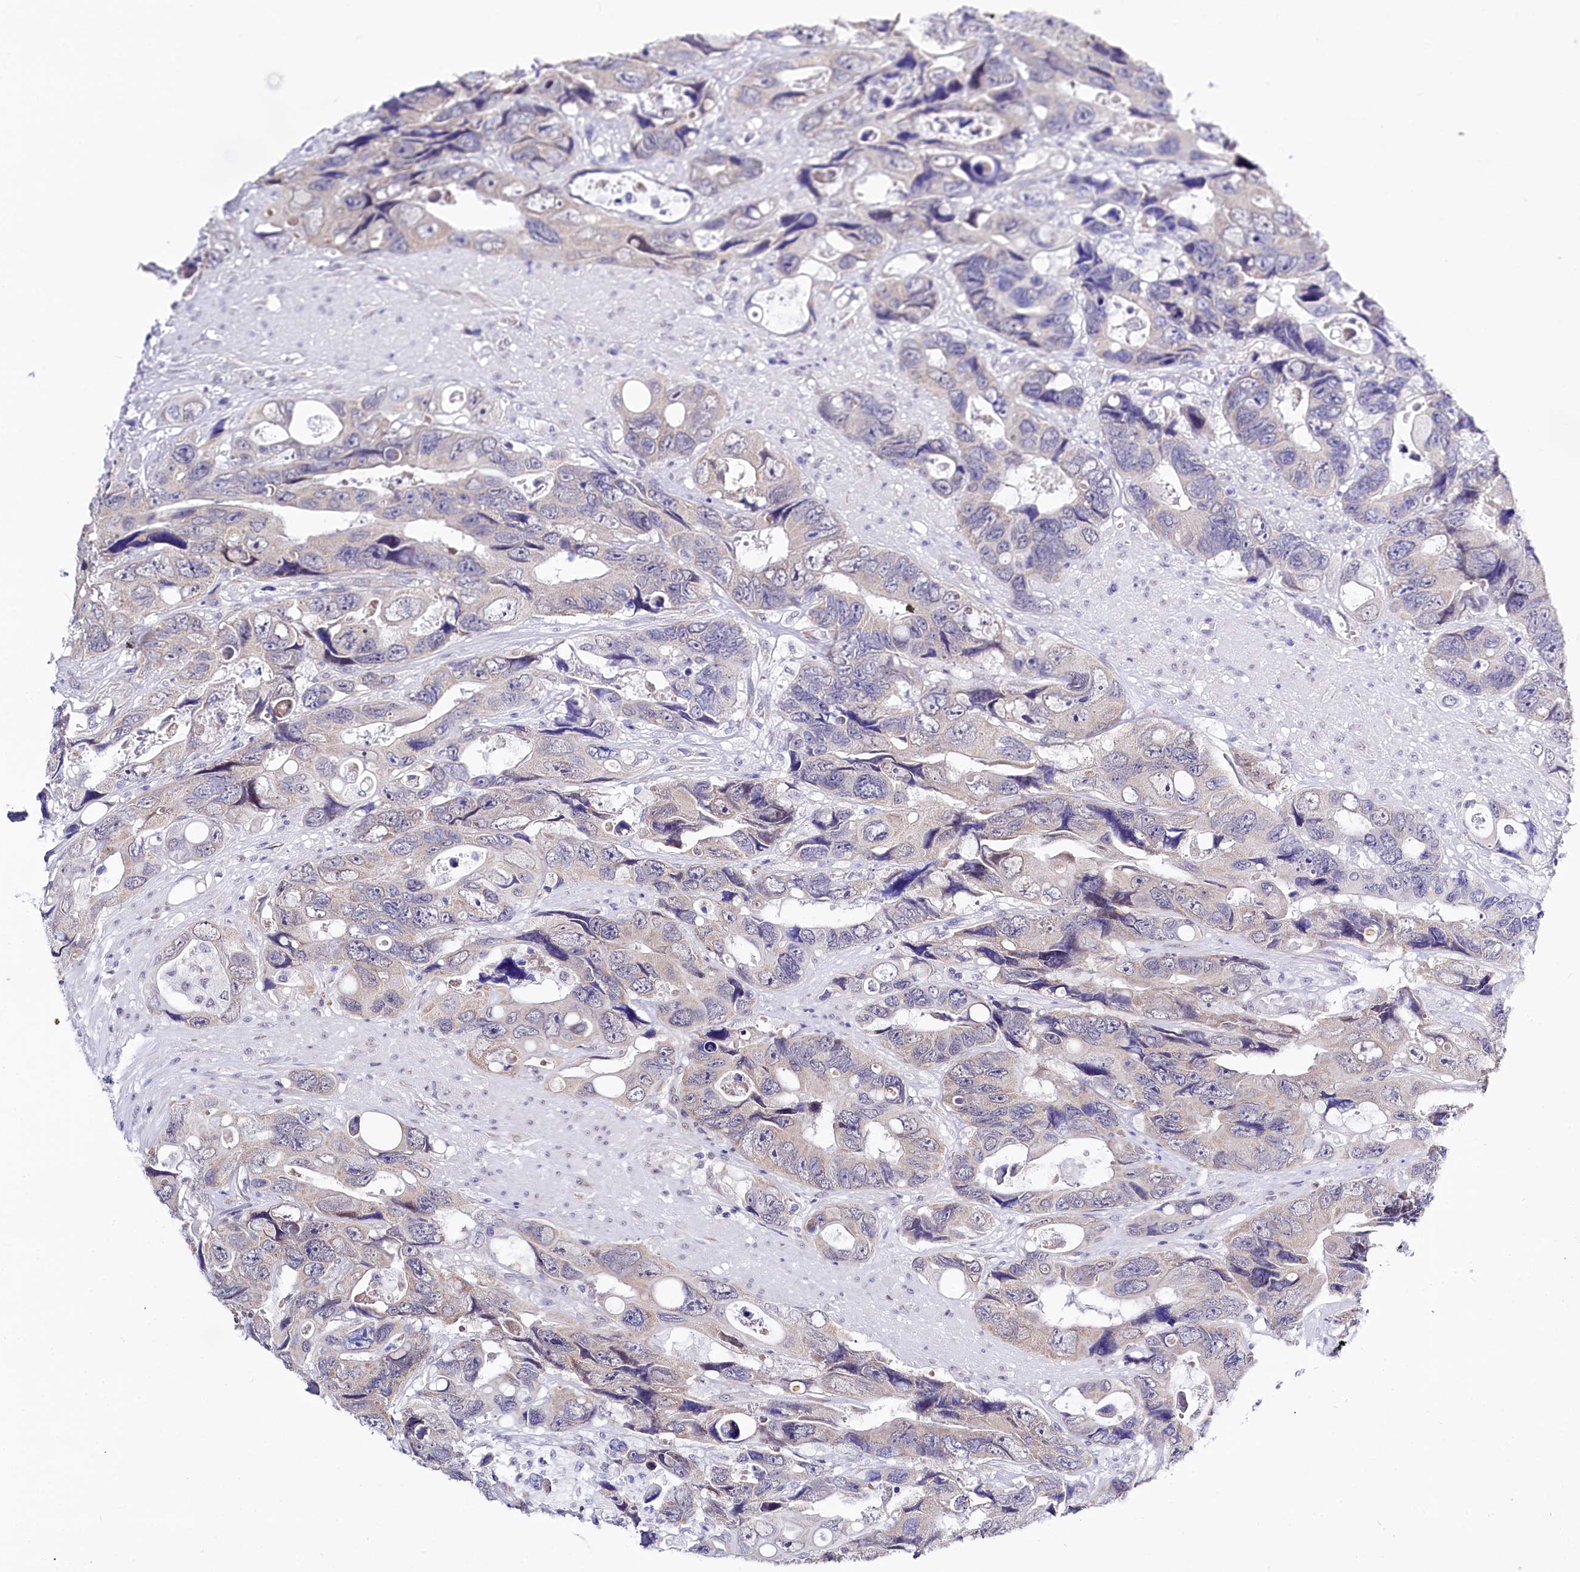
{"staining": {"intensity": "negative", "quantity": "none", "location": "none"}, "tissue": "colorectal cancer", "cell_type": "Tumor cells", "image_type": "cancer", "snomed": [{"axis": "morphology", "description": "Adenocarcinoma, NOS"}, {"axis": "topography", "description": "Rectum"}], "caption": "Histopathology image shows no significant protein staining in tumor cells of colorectal adenocarcinoma.", "gene": "SPATS2", "patient": {"sex": "male", "age": 57}}